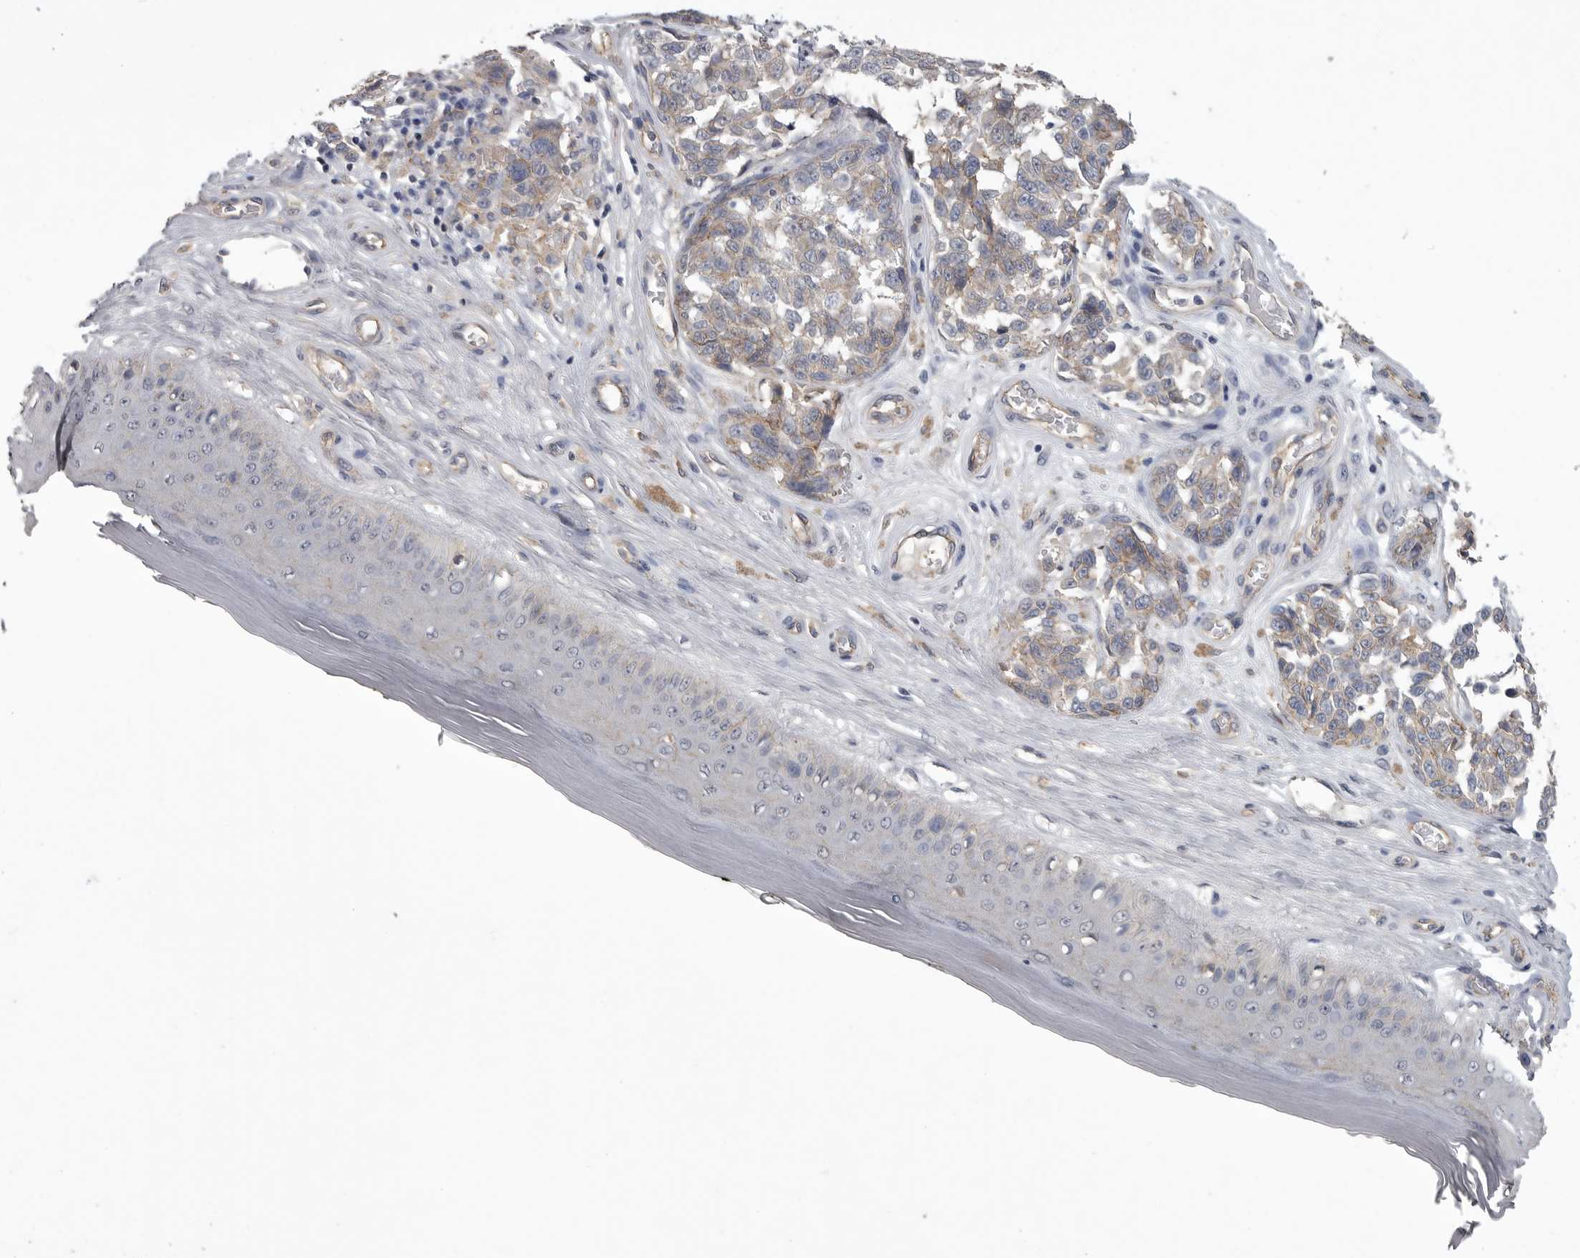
{"staining": {"intensity": "weak", "quantity": "<25%", "location": "cytoplasmic/membranous"}, "tissue": "melanoma", "cell_type": "Tumor cells", "image_type": "cancer", "snomed": [{"axis": "morphology", "description": "Malignant melanoma, NOS"}, {"axis": "topography", "description": "Skin"}], "caption": "A photomicrograph of human melanoma is negative for staining in tumor cells.", "gene": "NECTIN2", "patient": {"sex": "female", "age": 64}}